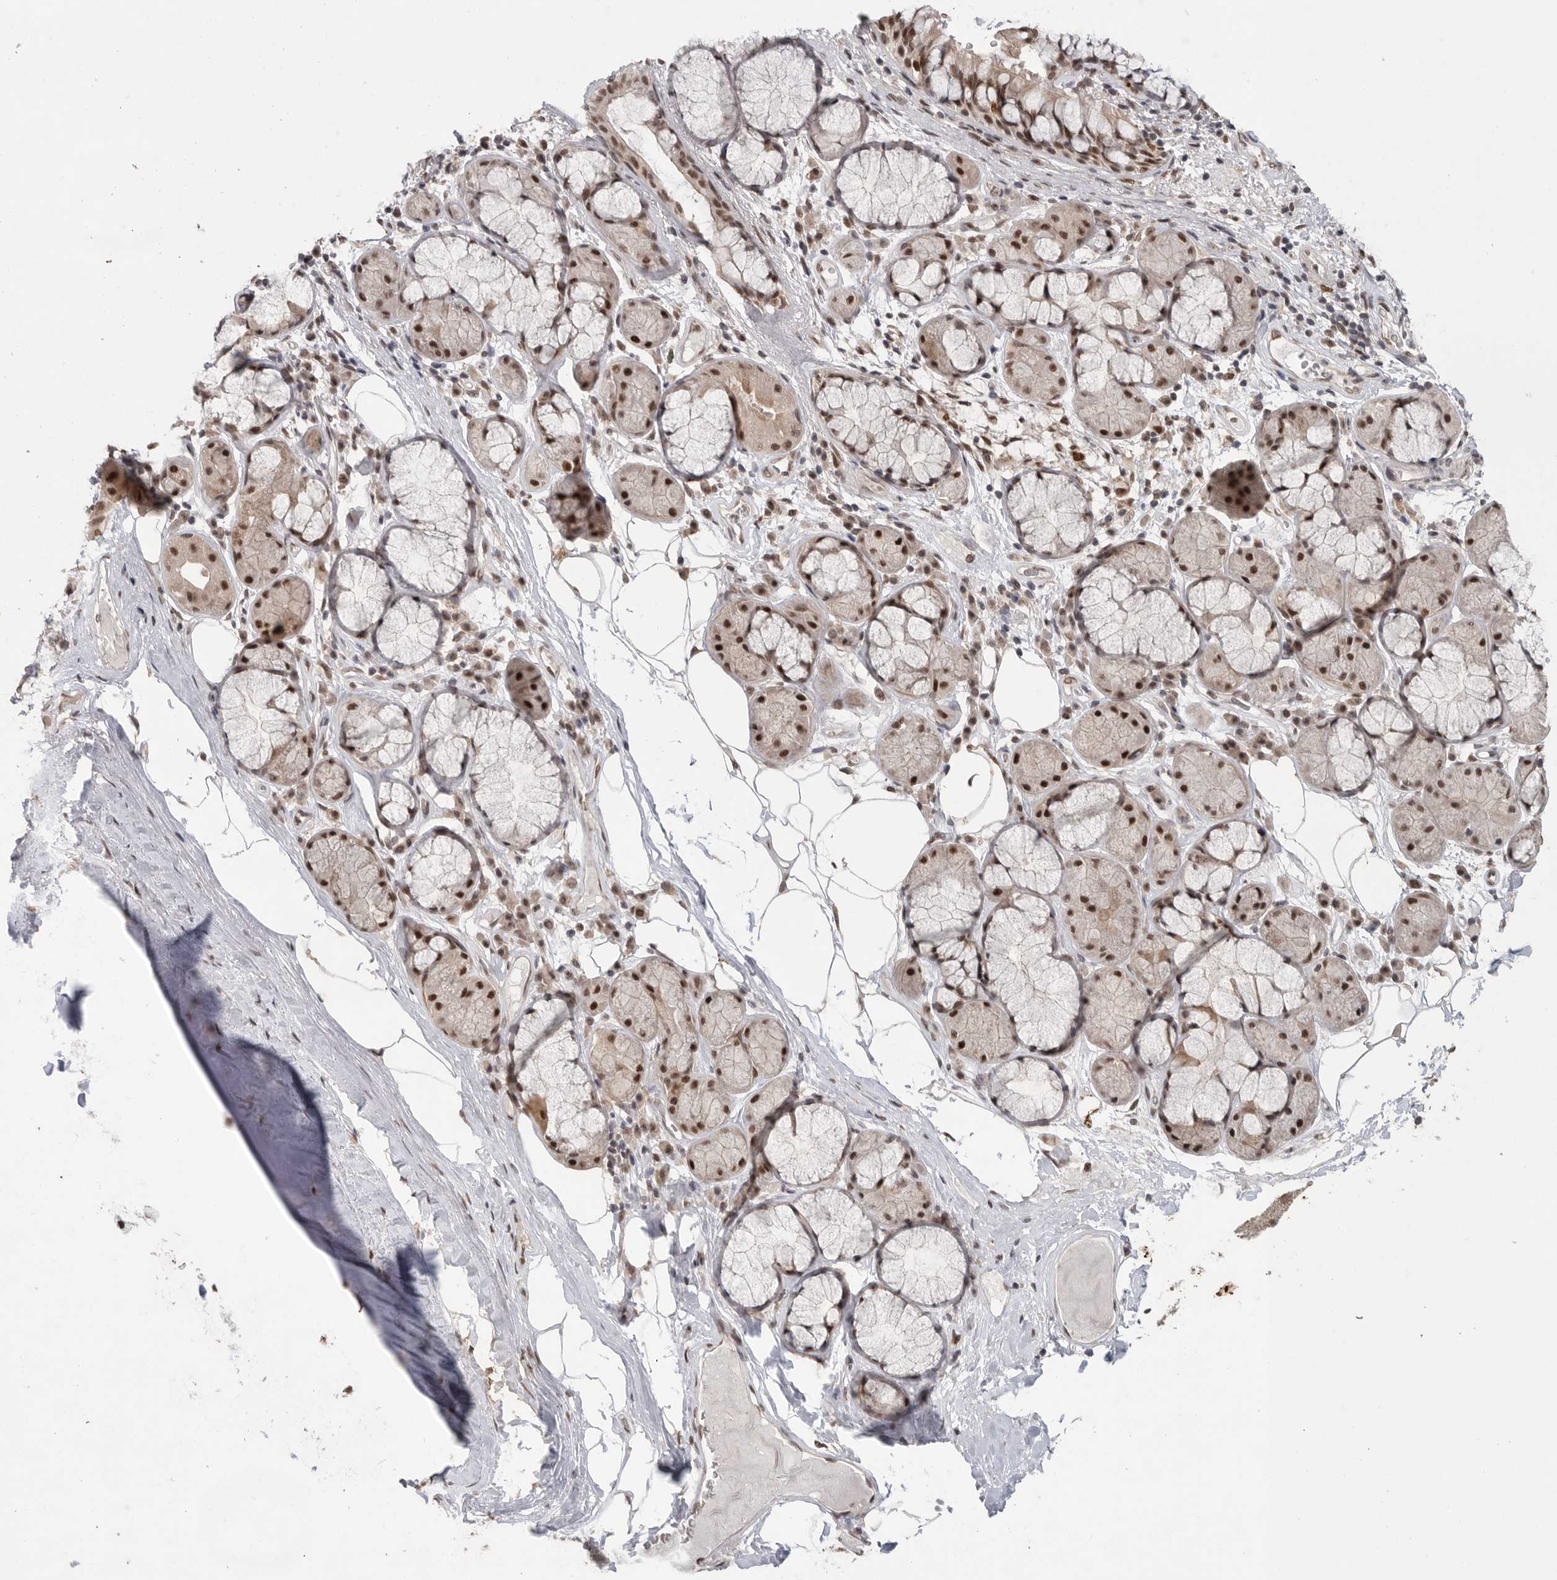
{"staining": {"intensity": "strong", "quantity": ">75%", "location": "nuclear"}, "tissue": "adipose tissue", "cell_type": "Adipocytes", "image_type": "normal", "snomed": [{"axis": "morphology", "description": "Normal tissue, NOS"}, {"axis": "topography", "description": "Bronchus"}], "caption": "Adipocytes display strong nuclear positivity in about >75% of cells in normal adipose tissue.", "gene": "PPP1R10", "patient": {"sex": "male", "age": 66}}